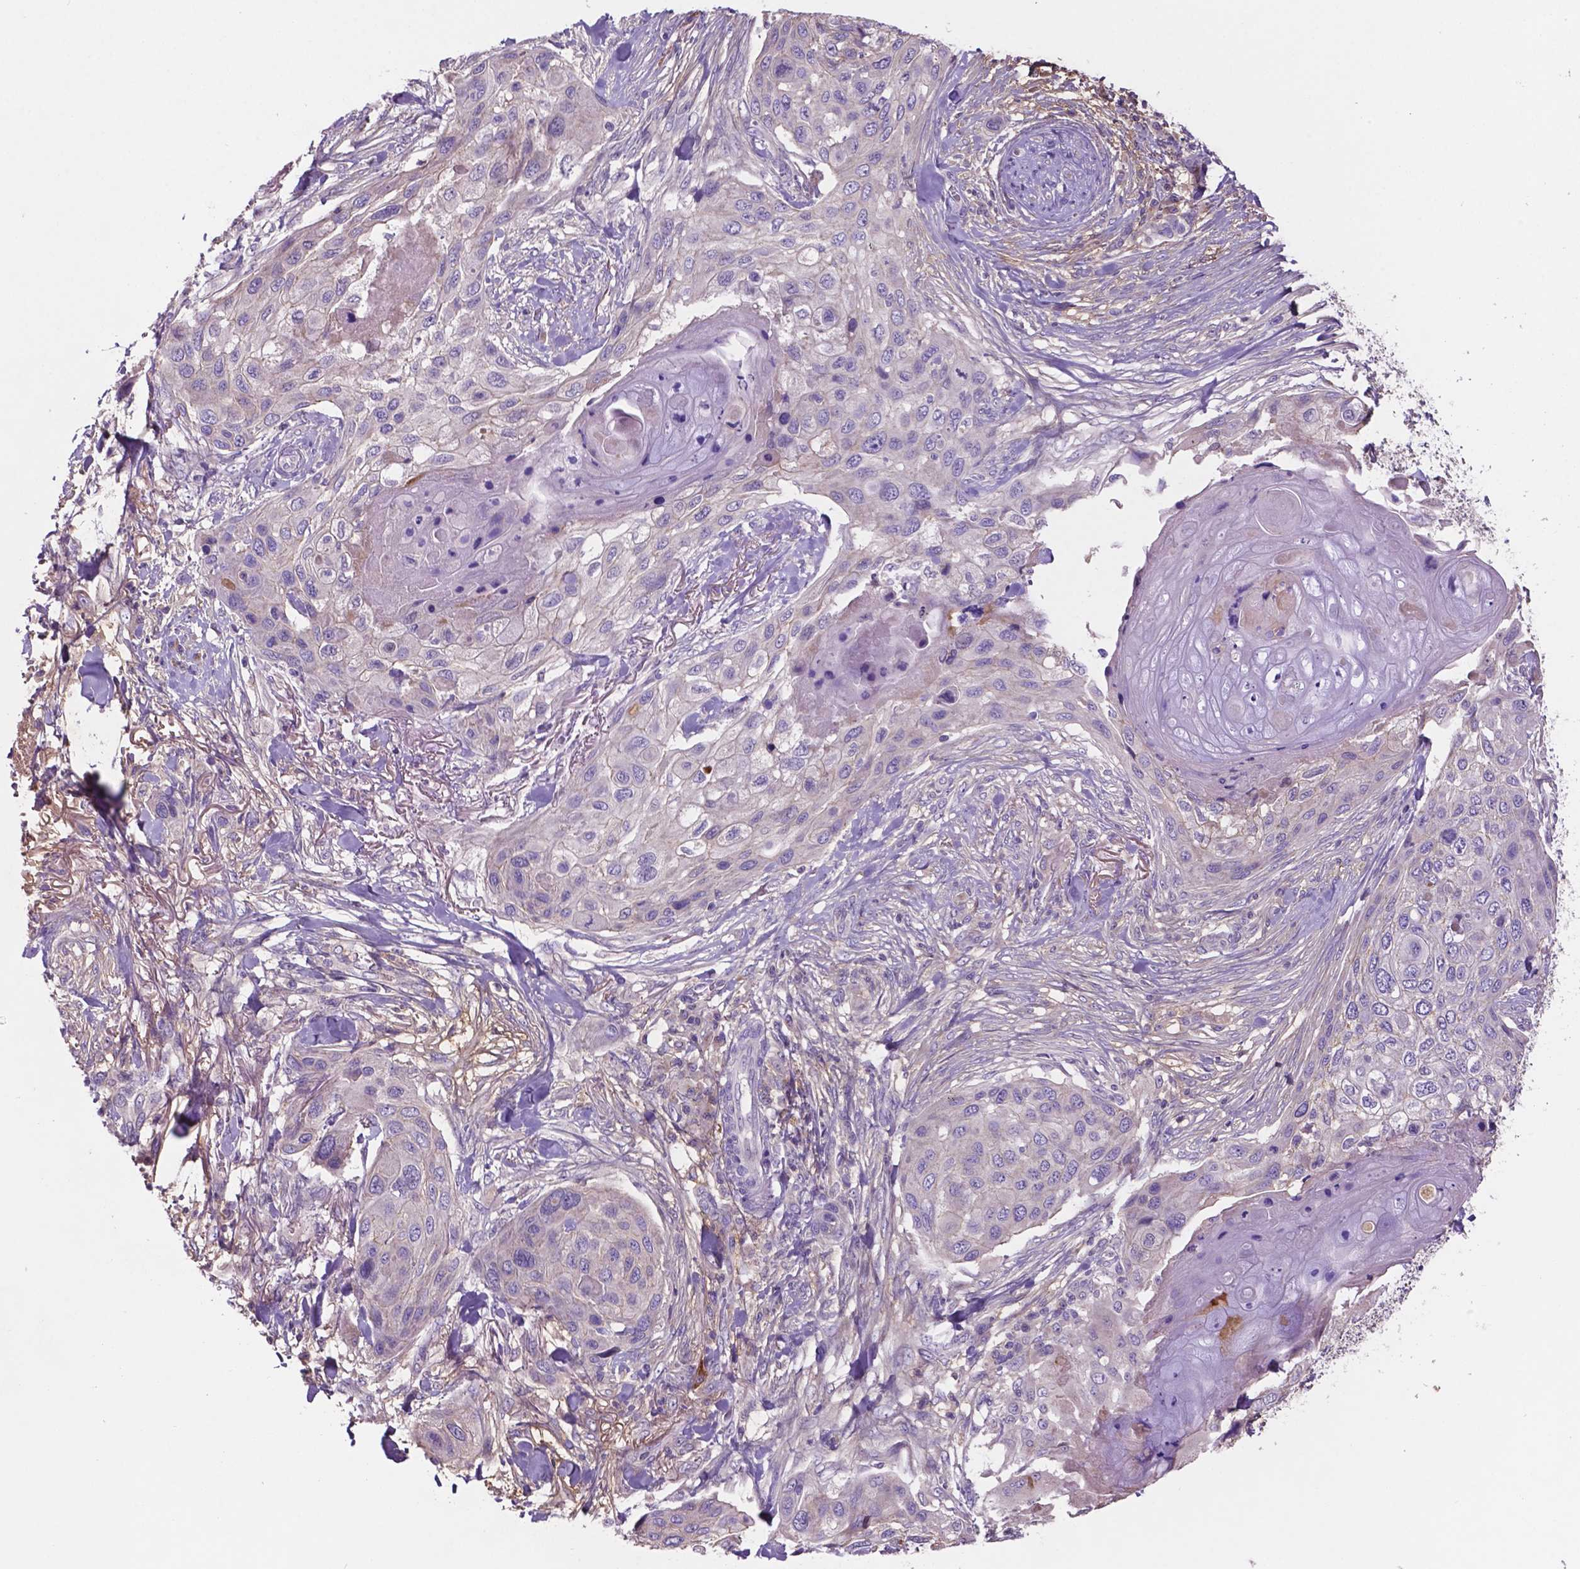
{"staining": {"intensity": "negative", "quantity": "none", "location": "none"}, "tissue": "skin cancer", "cell_type": "Tumor cells", "image_type": "cancer", "snomed": [{"axis": "morphology", "description": "Squamous cell carcinoma, NOS"}, {"axis": "topography", "description": "Skin"}], "caption": "IHC micrograph of human skin cancer stained for a protein (brown), which demonstrates no positivity in tumor cells.", "gene": "MKRN2OS", "patient": {"sex": "female", "age": 87}}